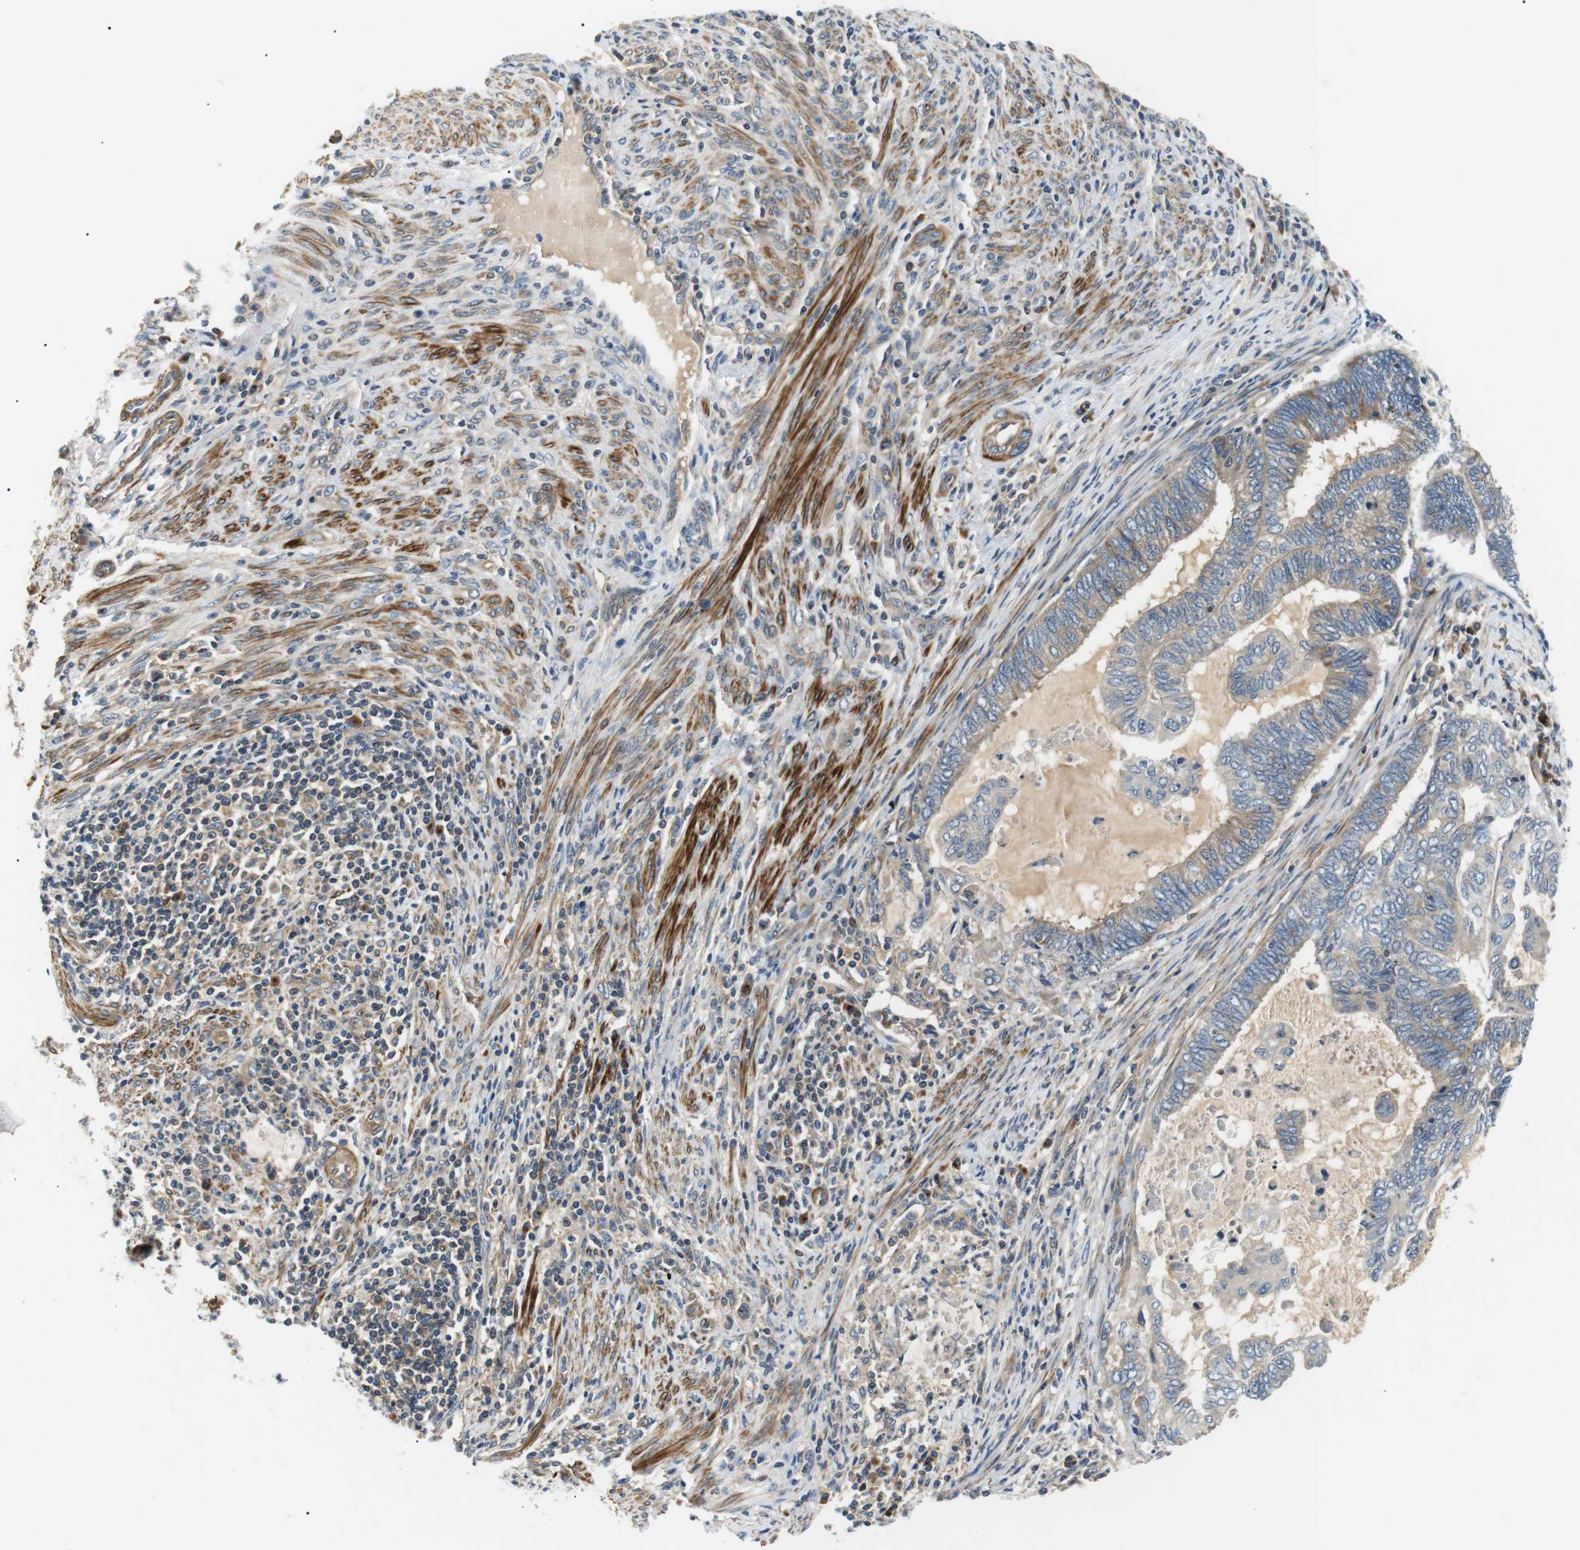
{"staining": {"intensity": "weak", "quantity": "25%-75%", "location": "cytoplasmic/membranous"}, "tissue": "endometrial cancer", "cell_type": "Tumor cells", "image_type": "cancer", "snomed": [{"axis": "morphology", "description": "Adenocarcinoma, NOS"}, {"axis": "topography", "description": "Uterus"}, {"axis": "topography", "description": "Endometrium"}], "caption": "The photomicrograph demonstrates staining of endometrial cancer, revealing weak cytoplasmic/membranous protein positivity (brown color) within tumor cells.", "gene": "DIPK1A", "patient": {"sex": "female", "age": 70}}